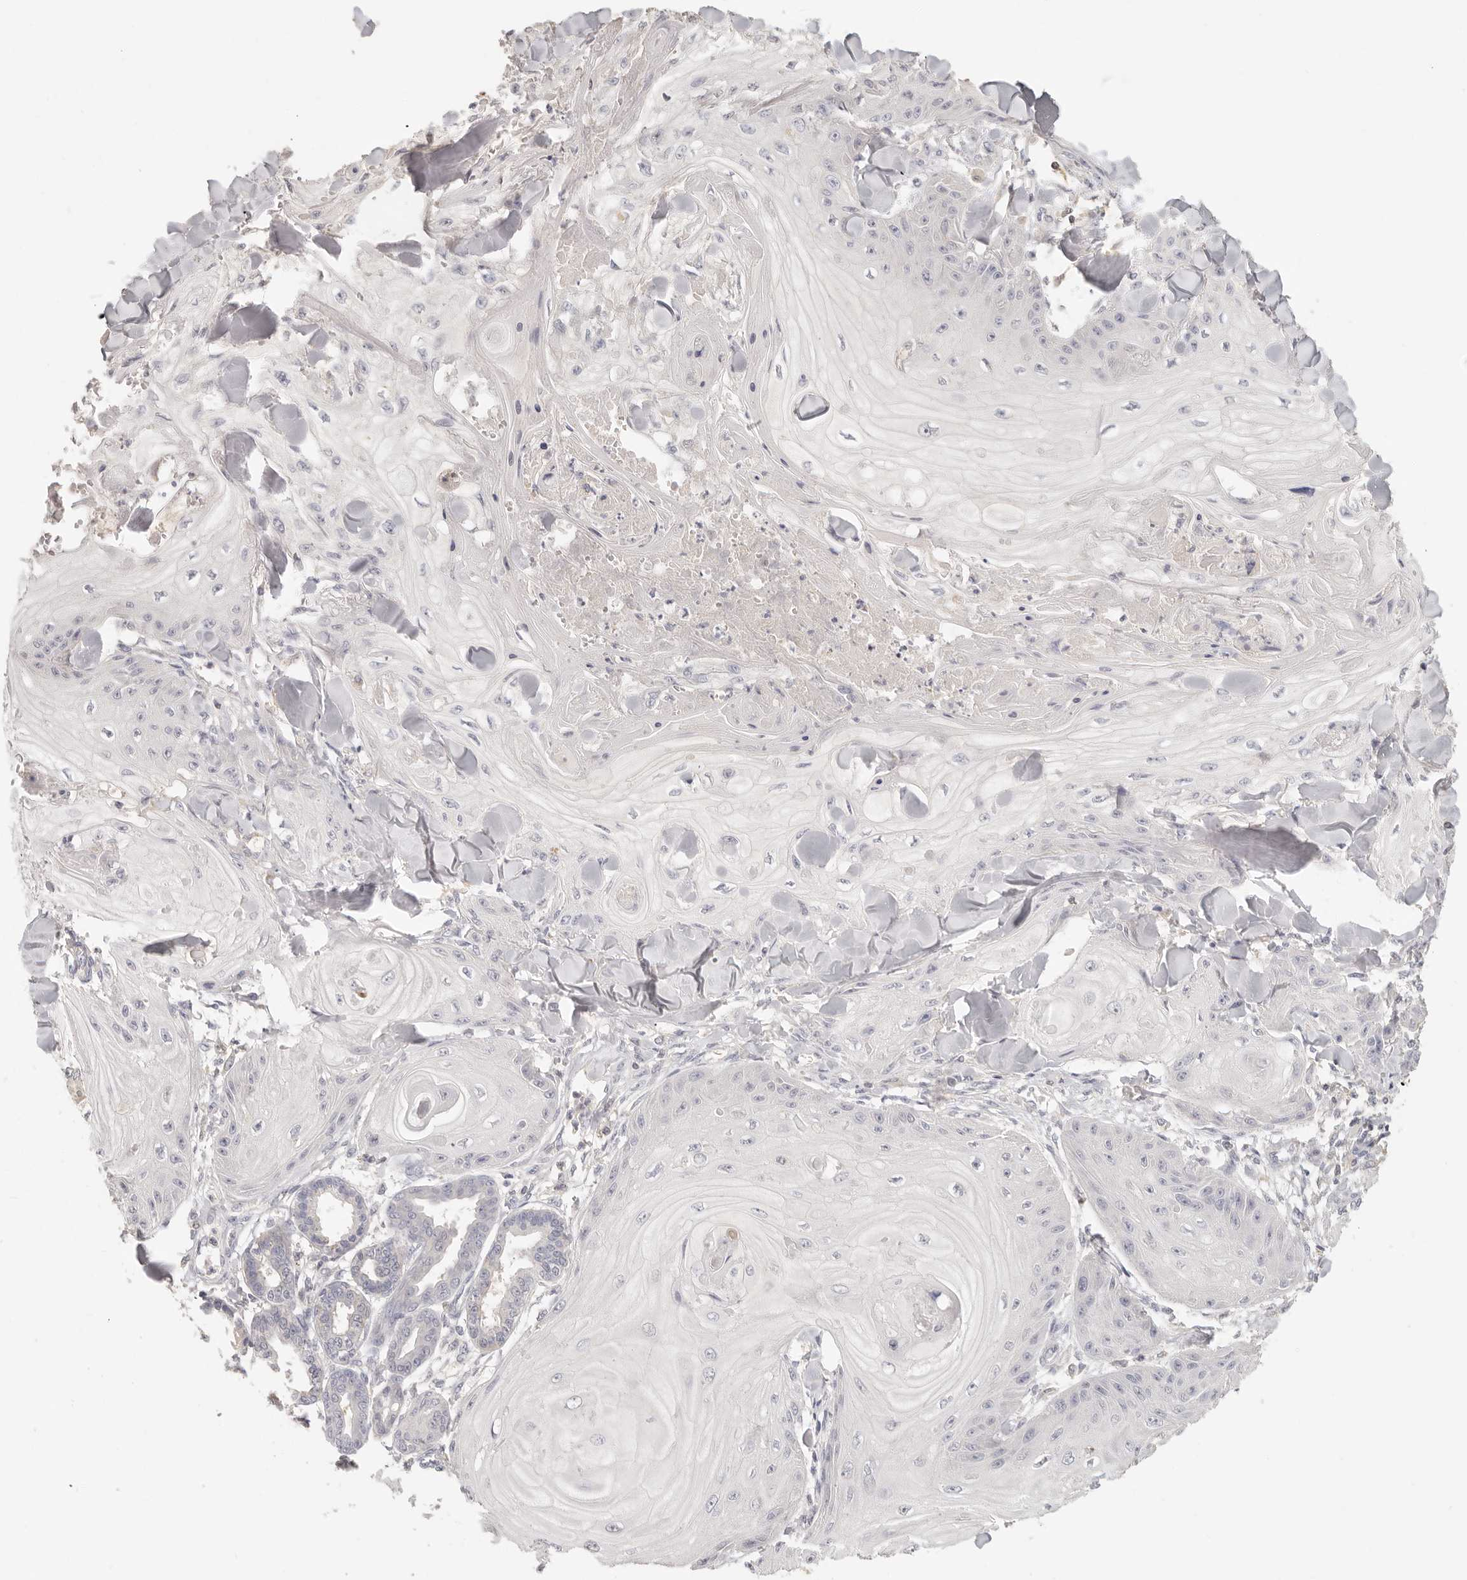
{"staining": {"intensity": "negative", "quantity": "none", "location": "none"}, "tissue": "skin cancer", "cell_type": "Tumor cells", "image_type": "cancer", "snomed": [{"axis": "morphology", "description": "Squamous cell carcinoma, NOS"}, {"axis": "topography", "description": "Skin"}], "caption": "This is an IHC micrograph of skin squamous cell carcinoma. There is no staining in tumor cells.", "gene": "CSK", "patient": {"sex": "male", "age": 74}}